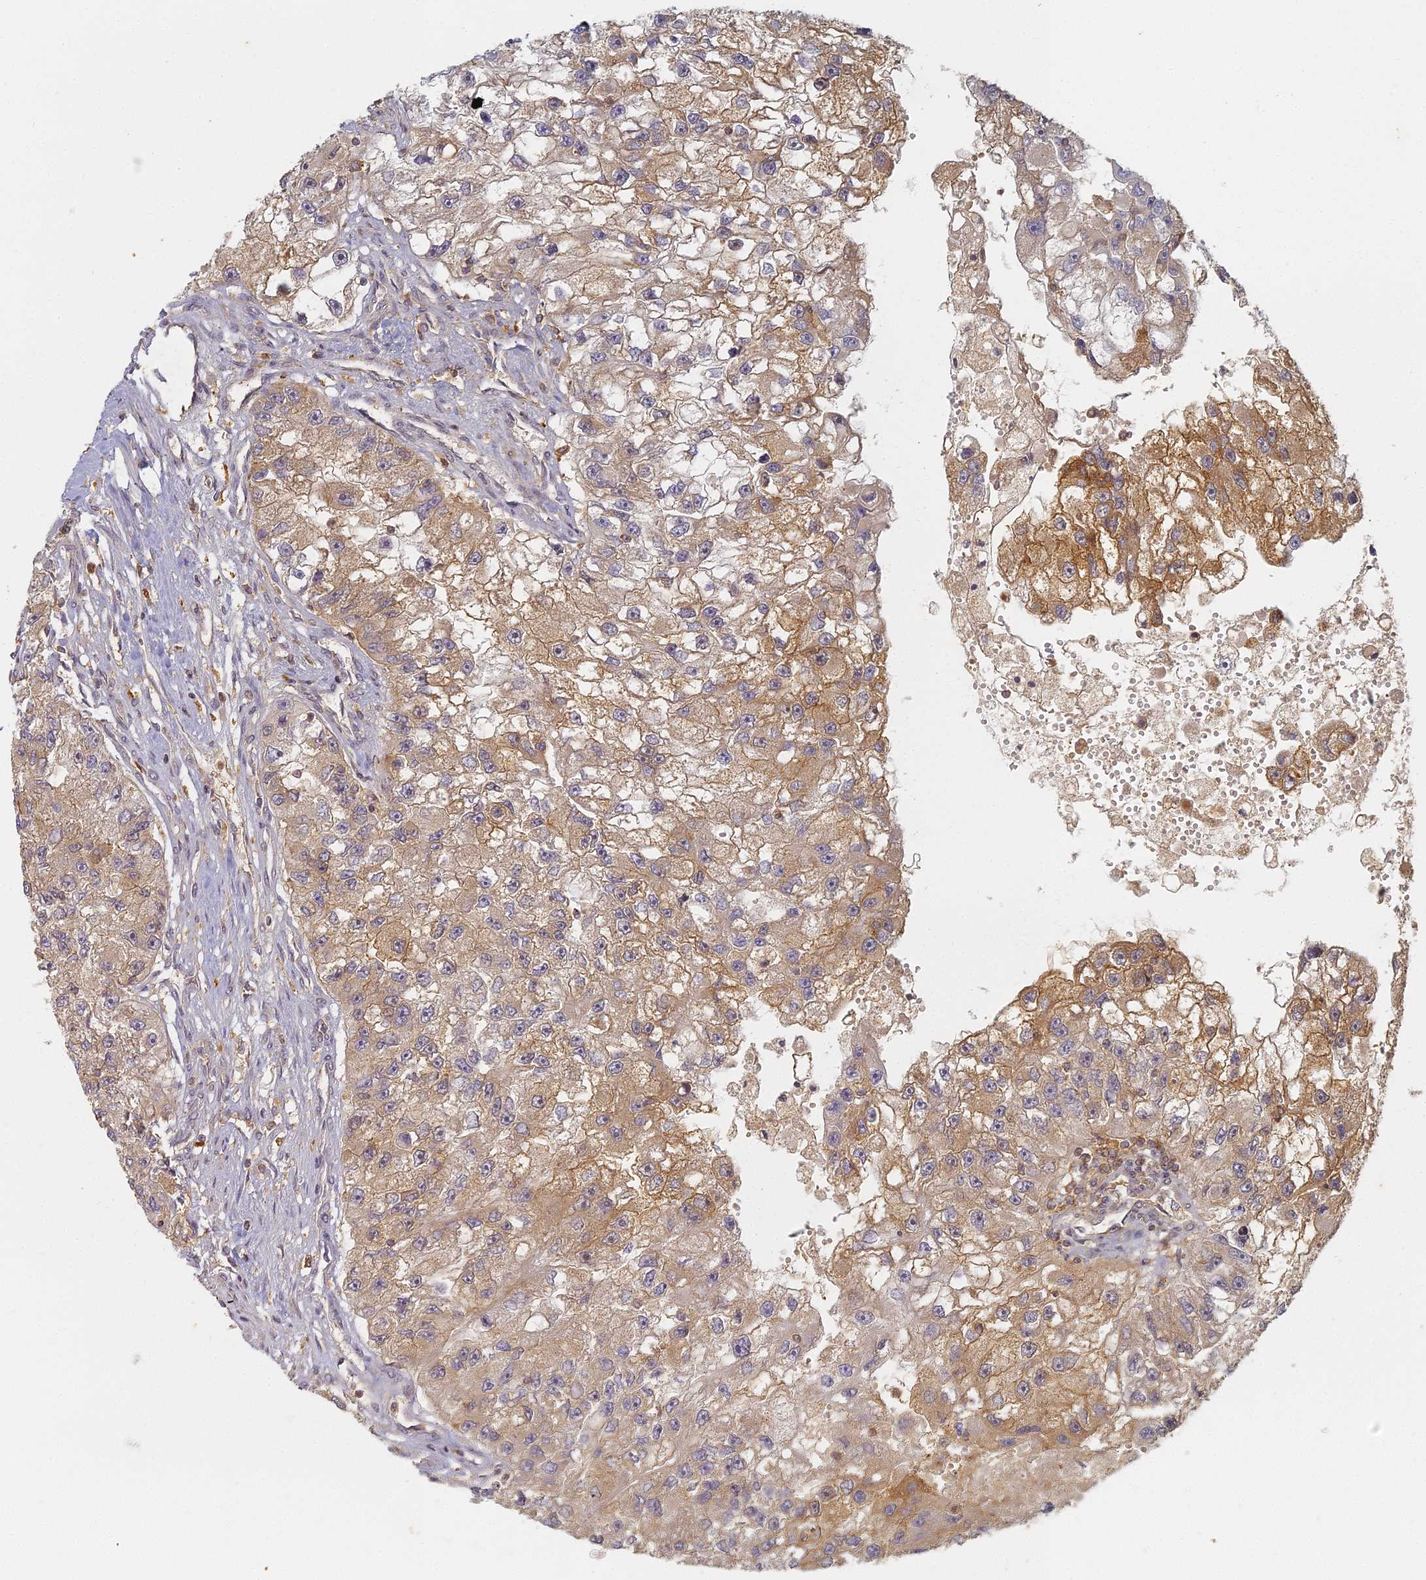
{"staining": {"intensity": "moderate", "quantity": ">75%", "location": "cytoplasmic/membranous"}, "tissue": "renal cancer", "cell_type": "Tumor cells", "image_type": "cancer", "snomed": [{"axis": "morphology", "description": "Adenocarcinoma, NOS"}, {"axis": "topography", "description": "Kidney"}], "caption": "The micrograph shows immunohistochemical staining of renal cancer (adenocarcinoma). There is moderate cytoplasmic/membranous positivity is identified in about >75% of tumor cells.", "gene": "INO80D", "patient": {"sex": "male", "age": 63}}